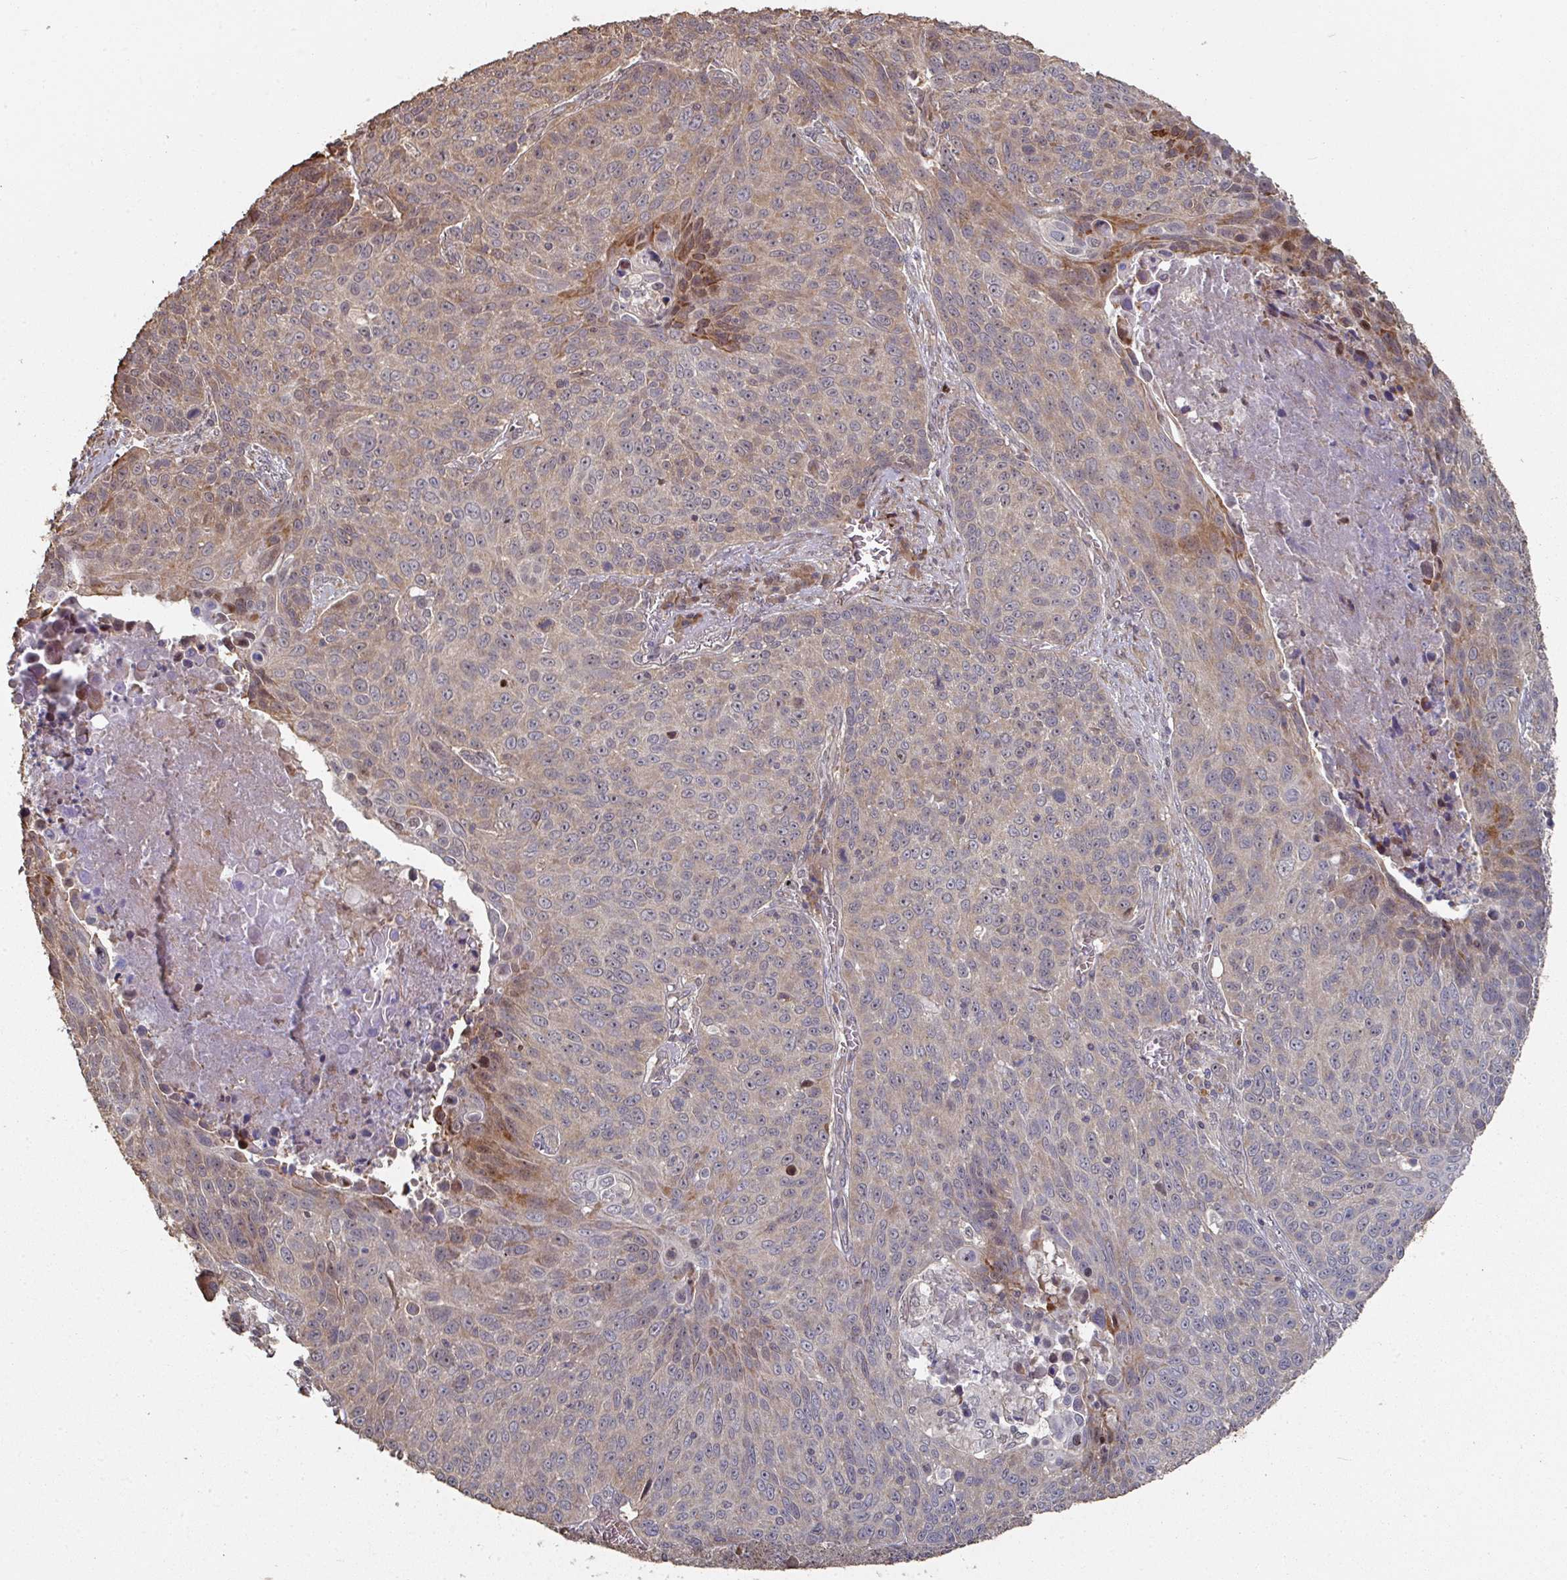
{"staining": {"intensity": "moderate", "quantity": "<25%", "location": "cytoplasmic/membranous"}, "tissue": "lung cancer", "cell_type": "Tumor cells", "image_type": "cancer", "snomed": [{"axis": "morphology", "description": "Squamous cell carcinoma, NOS"}, {"axis": "topography", "description": "Lung"}], "caption": "This image exhibits lung cancer (squamous cell carcinoma) stained with immunohistochemistry to label a protein in brown. The cytoplasmic/membranous of tumor cells show moderate positivity for the protein. Nuclei are counter-stained blue.", "gene": "CA7", "patient": {"sex": "male", "age": 78}}